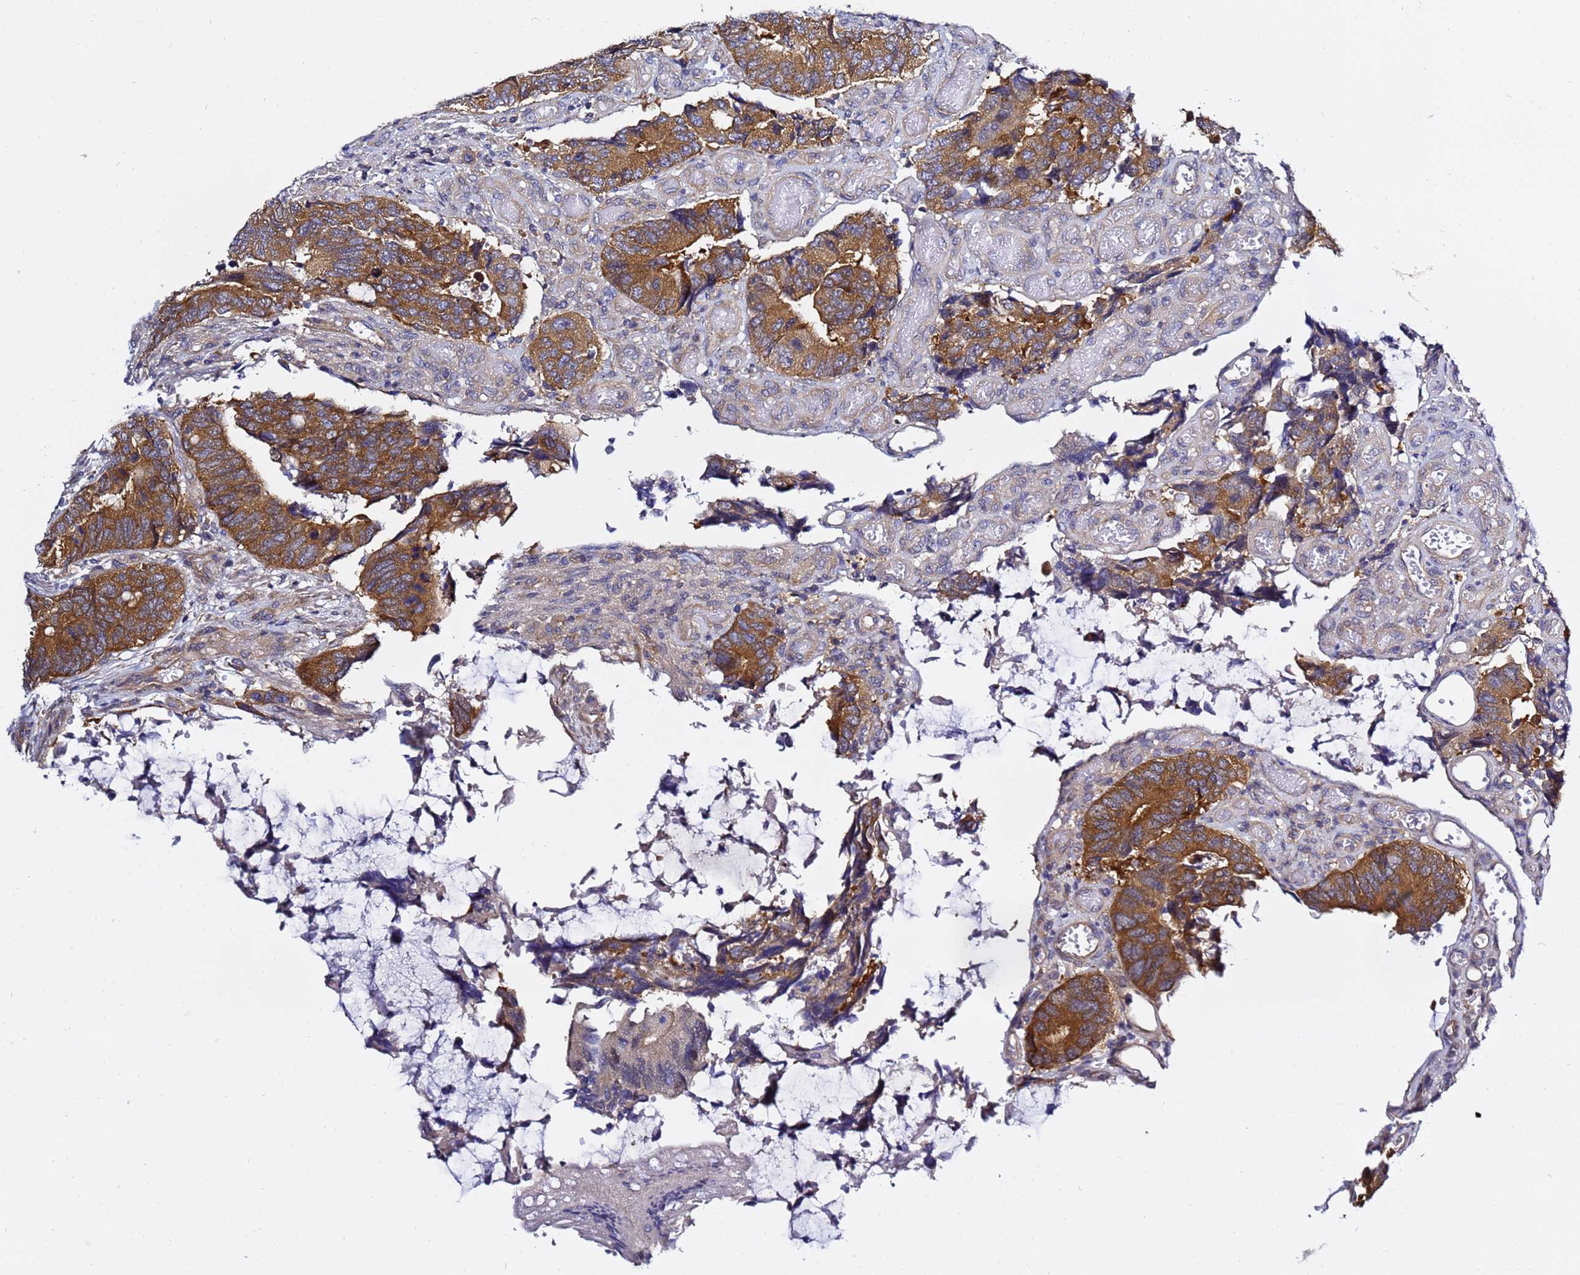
{"staining": {"intensity": "strong", "quantity": ">75%", "location": "cytoplasmic/membranous"}, "tissue": "colorectal cancer", "cell_type": "Tumor cells", "image_type": "cancer", "snomed": [{"axis": "morphology", "description": "Adenocarcinoma, NOS"}, {"axis": "topography", "description": "Colon"}], "caption": "Immunohistochemistry staining of colorectal cancer, which shows high levels of strong cytoplasmic/membranous positivity in about >75% of tumor cells indicating strong cytoplasmic/membranous protein expression. The staining was performed using DAB (3,3'-diaminobenzidine) (brown) for protein detection and nuclei were counterstained in hematoxylin (blue).", "gene": "LENG1", "patient": {"sex": "male", "age": 87}}